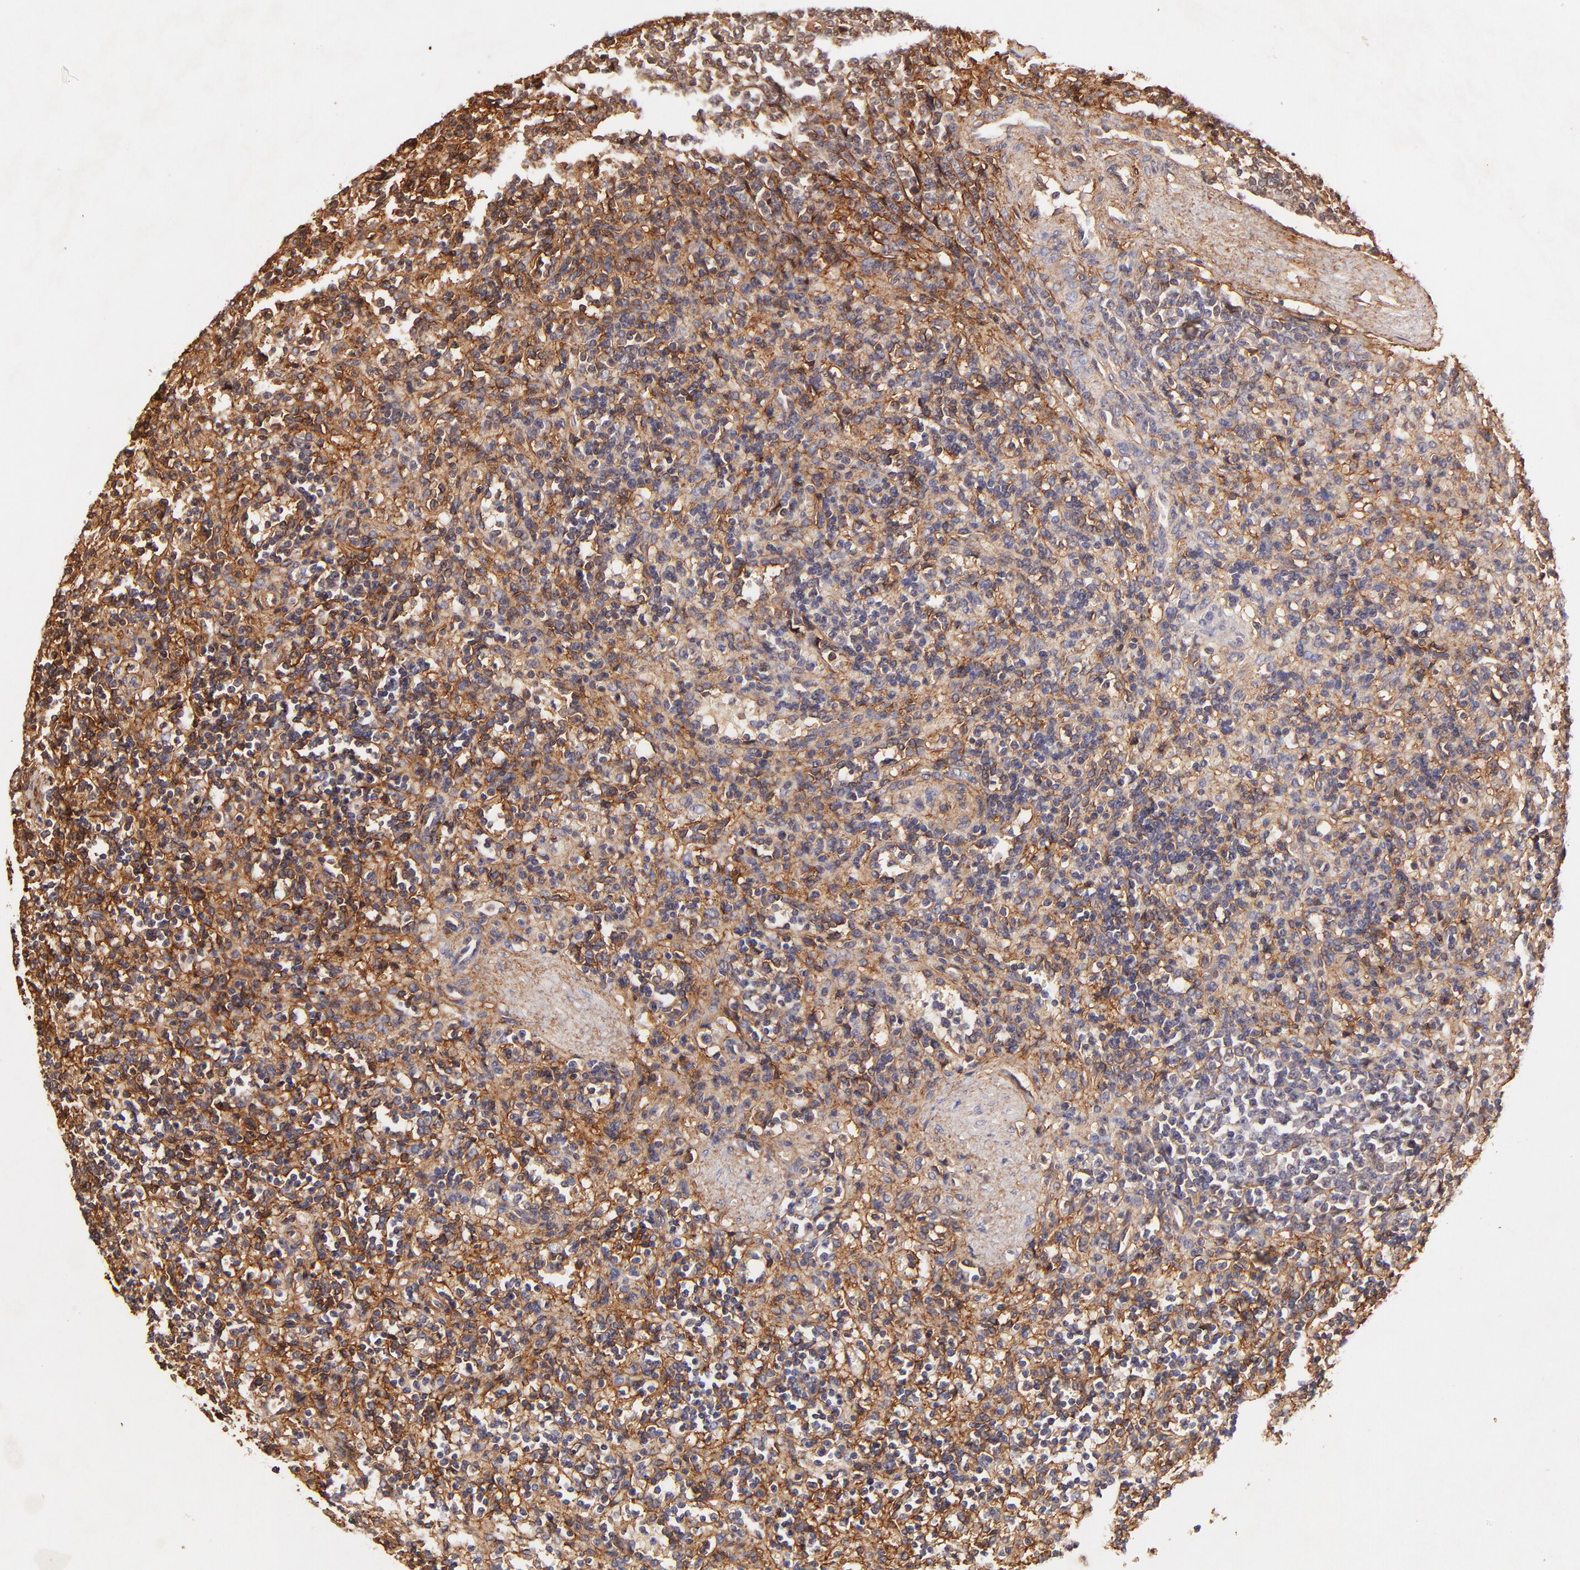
{"staining": {"intensity": "weak", "quantity": "25%-75%", "location": "cytoplasmic/membranous"}, "tissue": "lymphoma", "cell_type": "Tumor cells", "image_type": "cancer", "snomed": [{"axis": "morphology", "description": "Malignant lymphoma, non-Hodgkin's type, Low grade"}, {"axis": "topography", "description": "Spleen"}], "caption": "A brown stain shows weak cytoplasmic/membranous positivity of a protein in lymphoma tumor cells.", "gene": "ITGB1", "patient": {"sex": "male", "age": 67}}